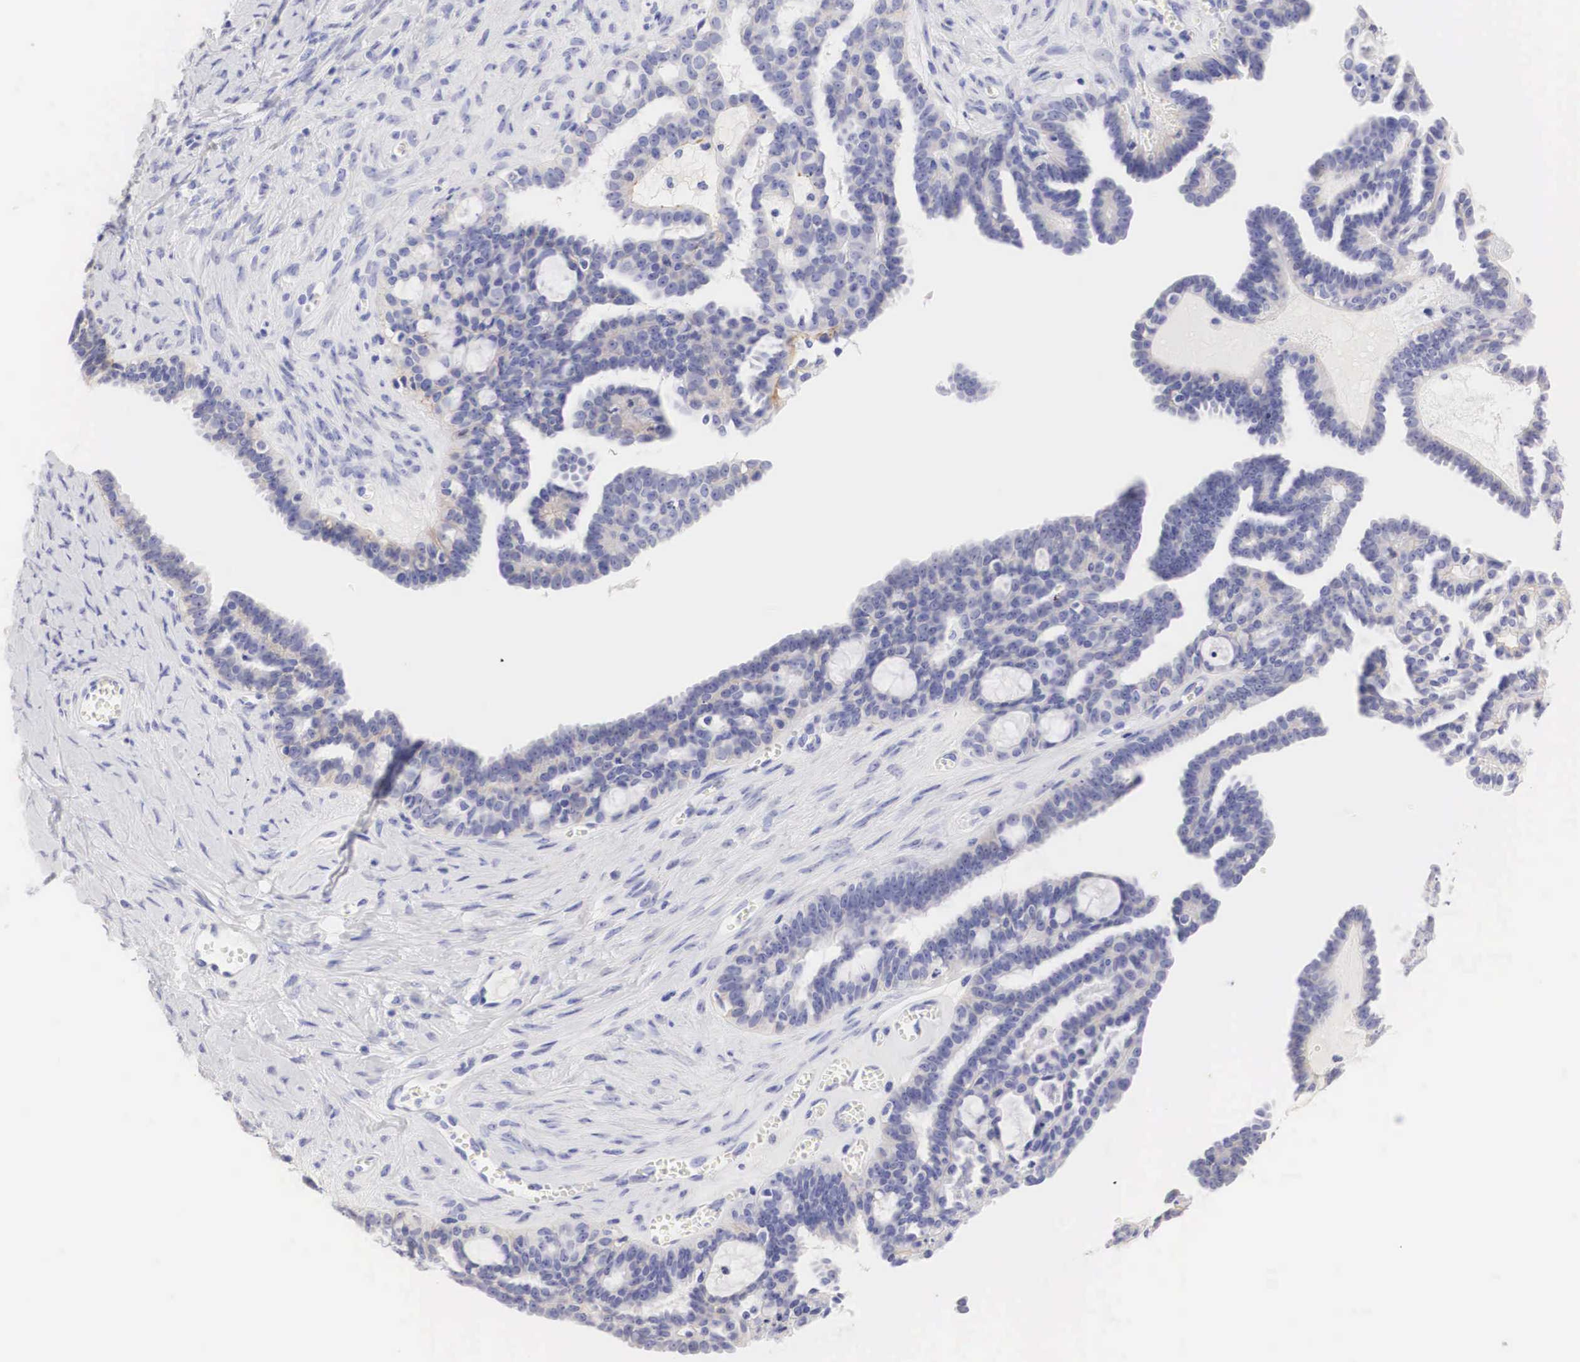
{"staining": {"intensity": "weak", "quantity": ">75%", "location": "cytoplasmic/membranous"}, "tissue": "ovarian cancer", "cell_type": "Tumor cells", "image_type": "cancer", "snomed": [{"axis": "morphology", "description": "Cystadenocarcinoma, serous, NOS"}, {"axis": "topography", "description": "Ovary"}], "caption": "There is low levels of weak cytoplasmic/membranous expression in tumor cells of ovarian cancer, as demonstrated by immunohistochemical staining (brown color).", "gene": "ERBB2", "patient": {"sex": "female", "age": 71}}